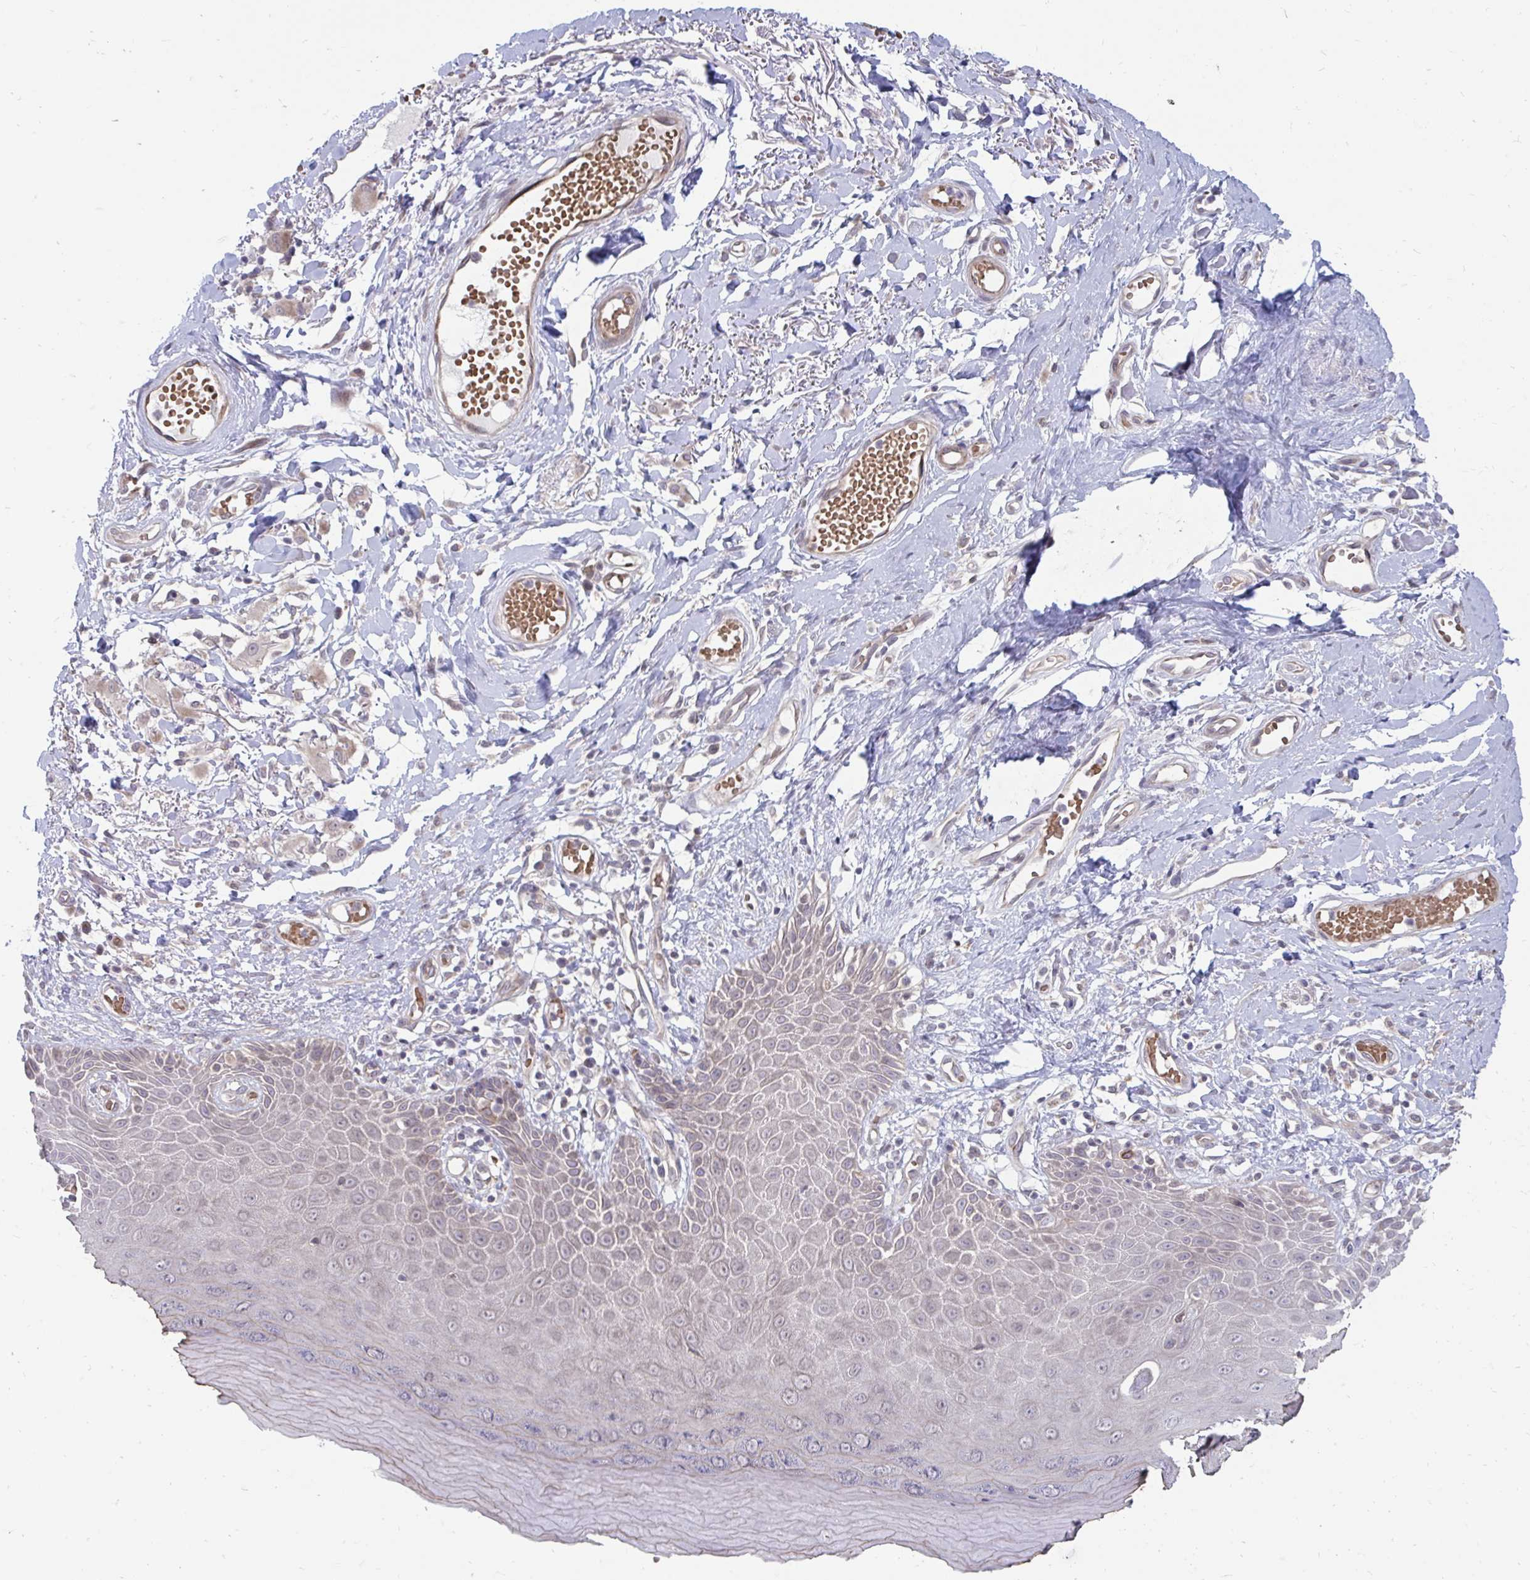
{"staining": {"intensity": "moderate", "quantity": "25%-75%", "location": "cytoplasmic/membranous"}, "tissue": "skin", "cell_type": "Epidermal cells", "image_type": "normal", "snomed": [{"axis": "morphology", "description": "Normal tissue, NOS"}, {"axis": "topography", "description": "Anal"}, {"axis": "topography", "description": "Peripheral nerve tissue"}], "caption": "The photomicrograph displays staining of normal skin, revealing moderate cytoplasmic/membranous protein positivity (brown color) within epidermal cells.", "gene": "ITPR2", "patient": {"sex": "male", "age": 78}}